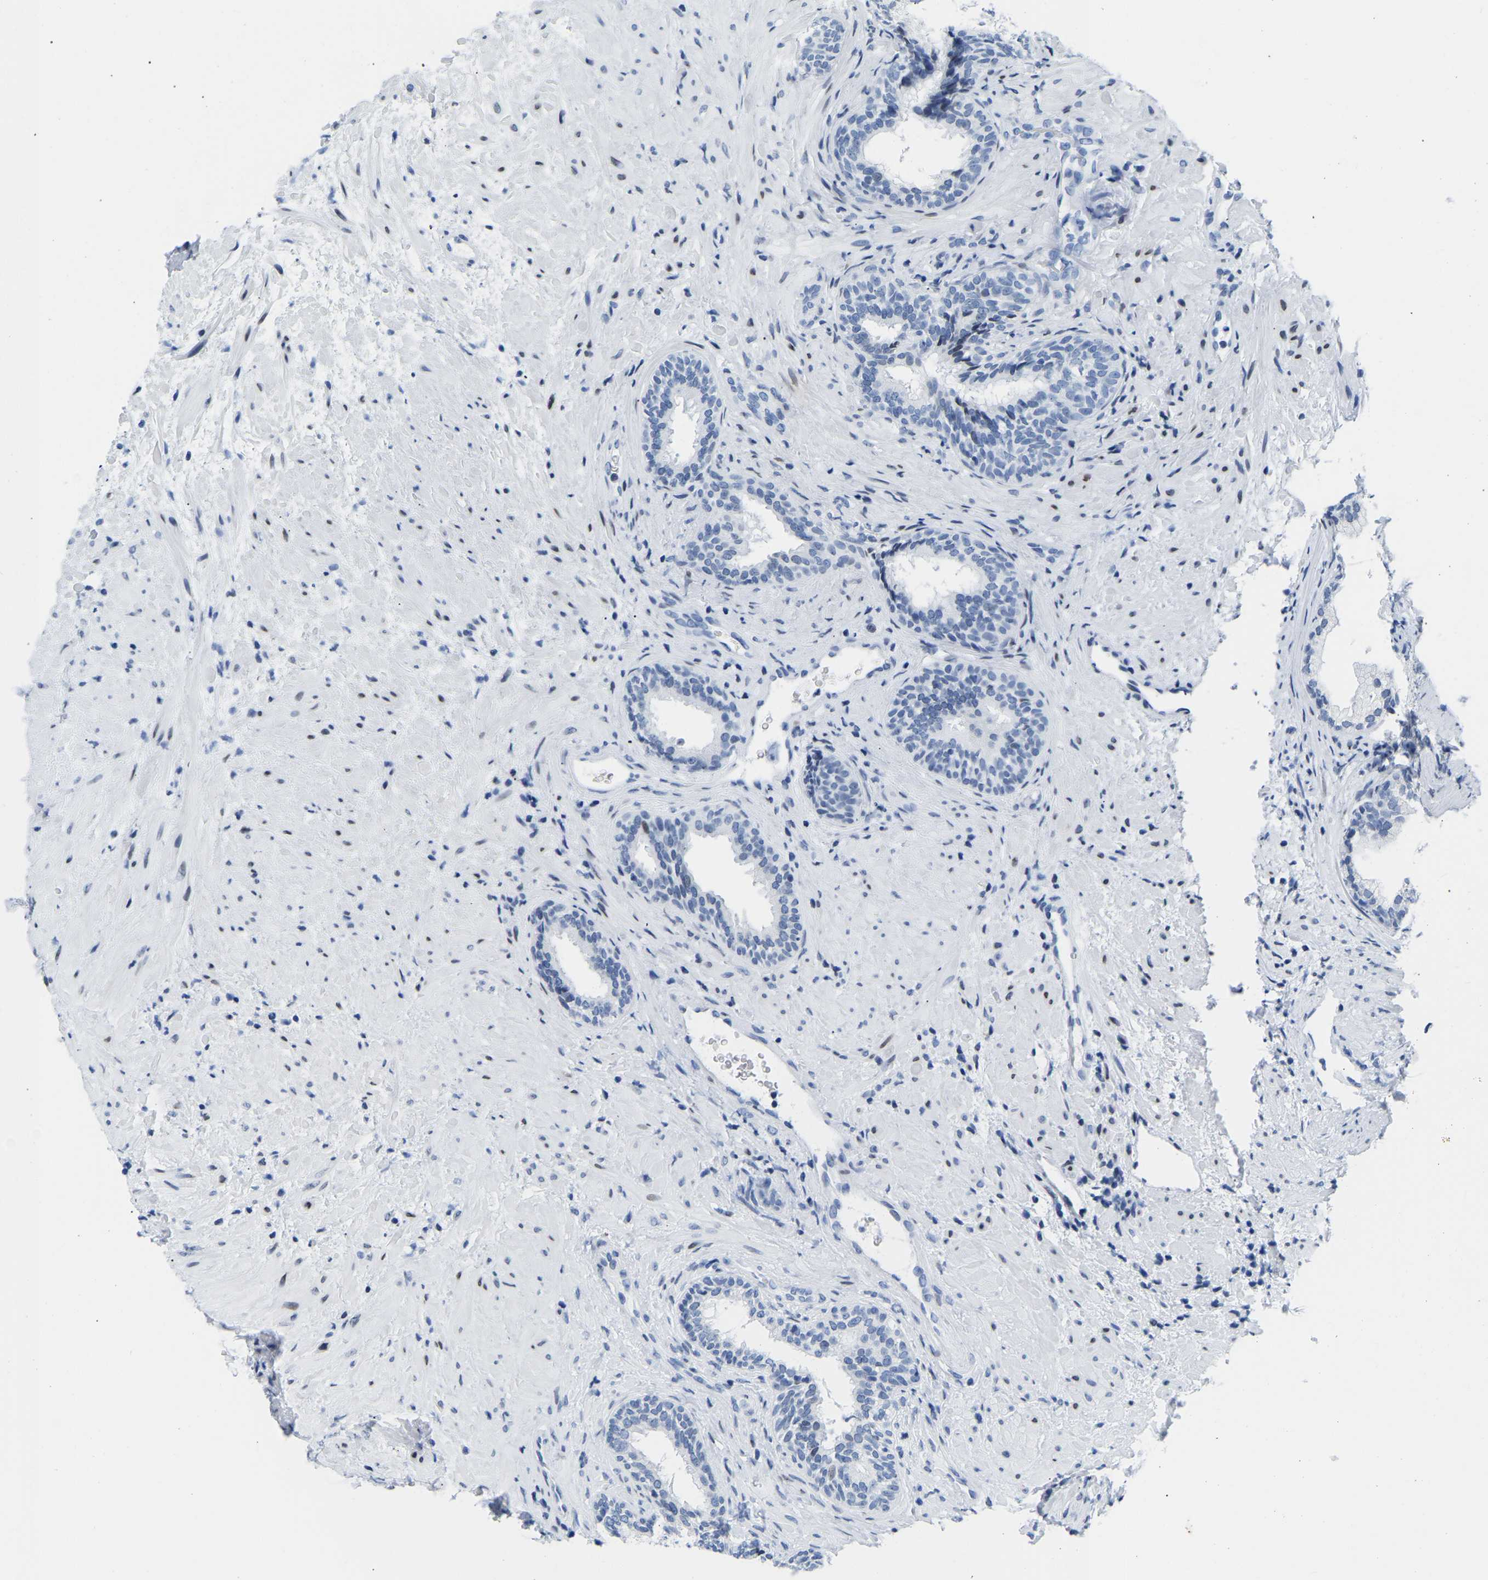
{"staining": {"intensity": "negative", "quantity": "none", "location": "none"}, "tissue": "prostate", "cell_type": "Glandular cells", "image_type": "normal", "snomed": [{"axis": "morphology", "description": "Normal tissue, NOS"}, {"axis": "topography", "description": "Prostate"}], "caption": "Immunohistochemistry photomicrograph of normal human prostate stained for a protein (brown), which shows no expression in glandular cells.", "gene": "UPK3A", "patient": {"sex": "male", "age": 76}}